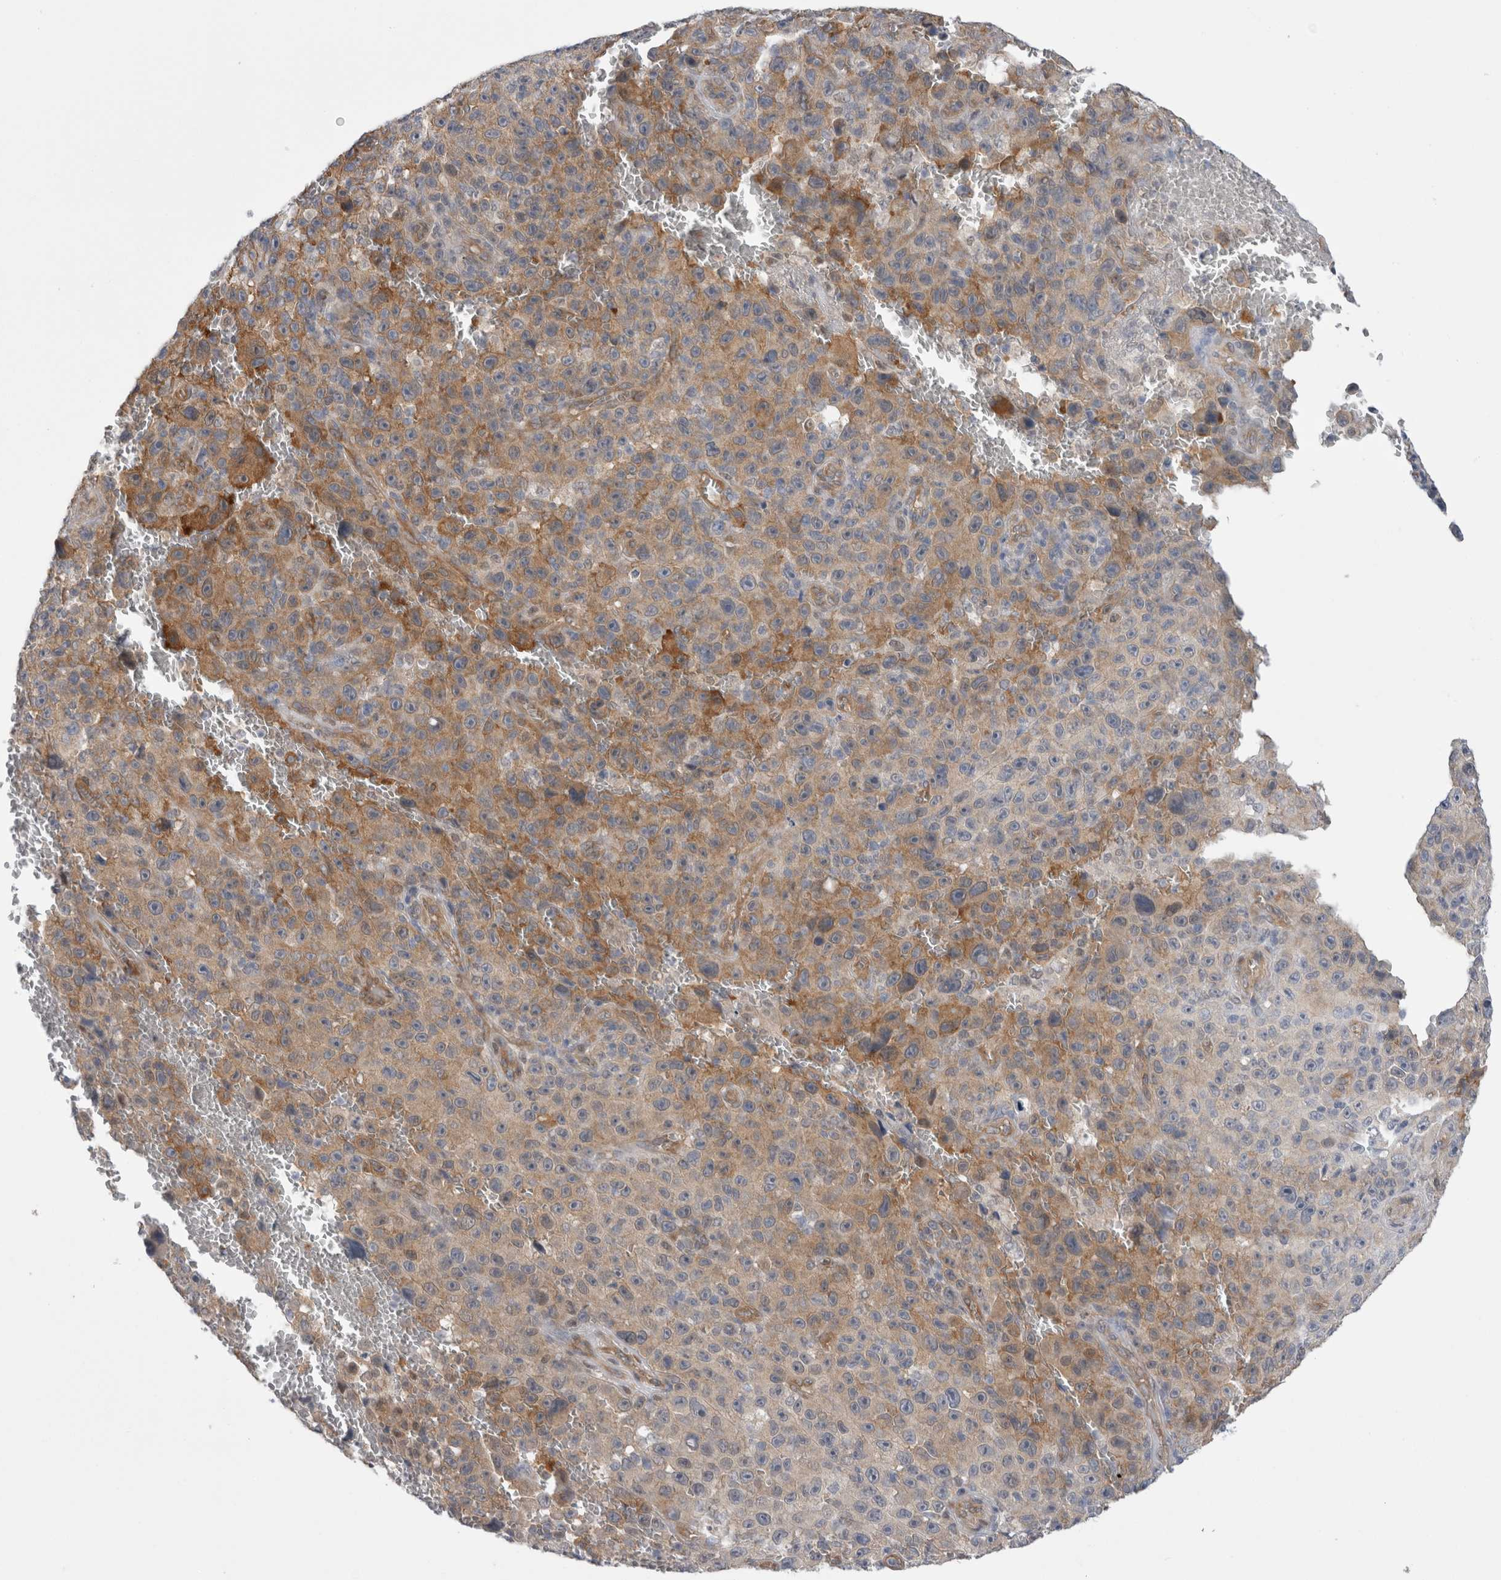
{"staining": {"intensity": "moderate", "quantity": ">75%", "location": "cytoplasmic/membranous"}, "tissue": "melanoma", "cell_type": "Tumor cells", "image_type": "cancer", "snomed": [{"axis": "morphology", "description": "Malignant melanoma, NOS"}, {"axis": "topography", "description": "Skin"}], "caption": "An immunohistochemistry photomicrograph of tumor tissue is shown. Protein staining in brown labels moderate cytoplasmic/membranous positivity in malignant melanoma within tumor cells.", "gene": "TAFA5", "patient": {"sex": "female", "age": 82}}